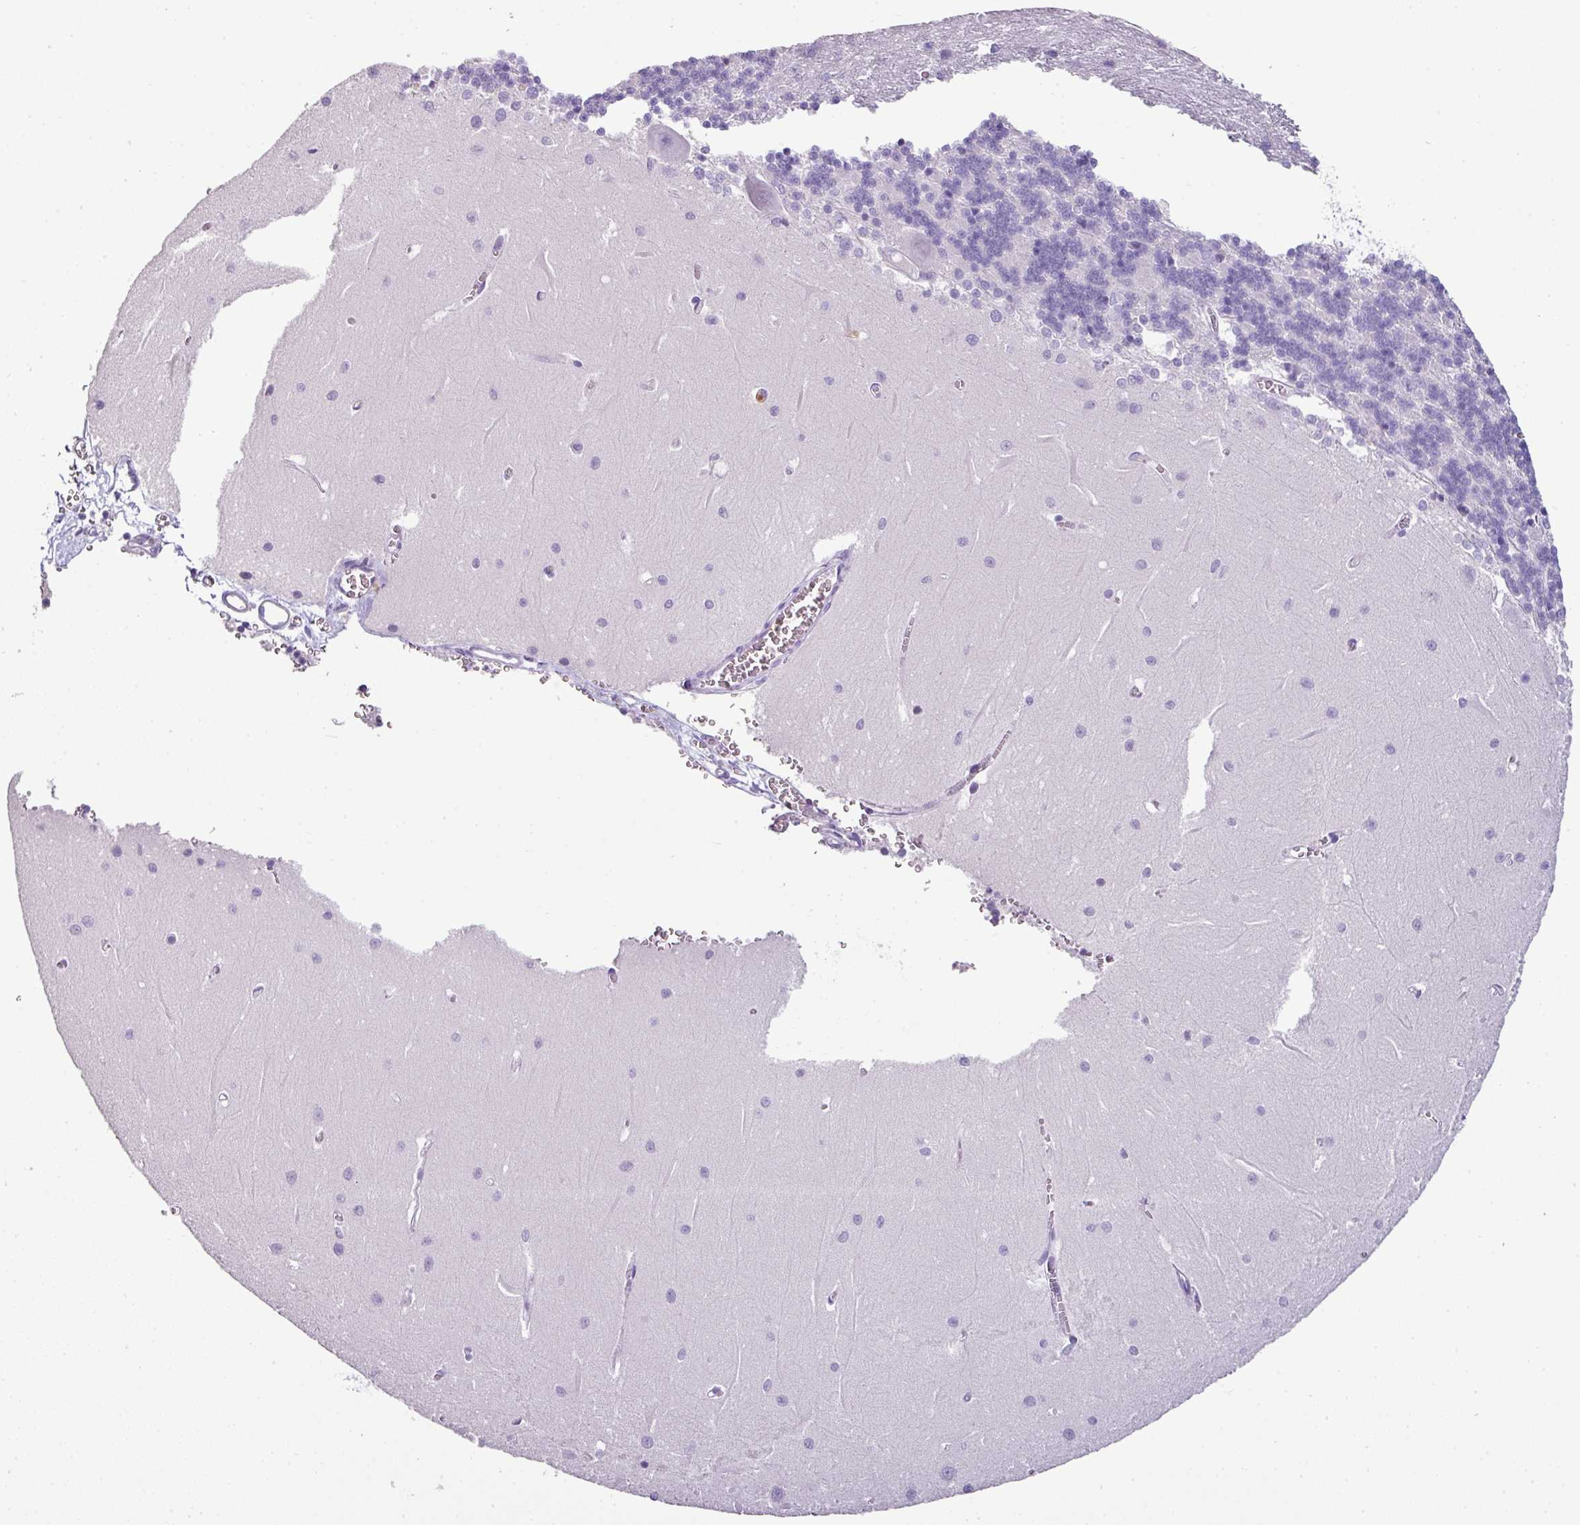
{"staining": {"intensity": "negative", "quantity": "none", "location": "none"}, "tissue": "cerebellum", "cell_type": "Cells in granular layer", "image_type": "normal", "snomed": [{"axis": "morphology", "description": "Normal tissue, NOS"}, {"axis": "topography", "description": "Cerebellum"}], "caption": "Immunohistochemistry of unremarkable human cerebellum exhibits no positivity in cells in granular layer. (Stains: DAB immunohistochemistry with hematoxylin counter stain, Microscopy: brightfield microscopy at high magnification).", "gene": "CTSG", "patient": {"sex": "male", "age": 37}}